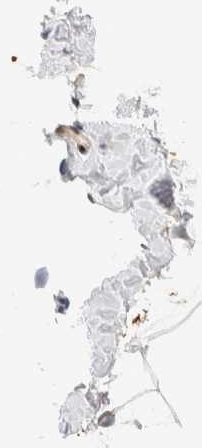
{"staining": {"intensity": "negative", "quantity": "none", "location": "none"}, "tissue": "adipose tissue", "cell_type": "Adipocytes", "image_type": "normal", "snomed": [{"axis": "morphology", "description": "Normal tissue, NOS"}, {"axis": "morphology", "description": "Fibrosis, NOS"}, {"axis": "topography", "description": "Breast"}, {"axis": "topography", "description": "Adipose tissue"}], "caption": "Photomicrograph shows no significant protein positivity in adipocytes of normal adipose tissue. (DAB (3,3'-diaminobenzidine) immunohistochemistry (IHC) with hematoxylin counter stain).", "gene": "NSMAF", "patient": {"sex": "female", "age": 39}}